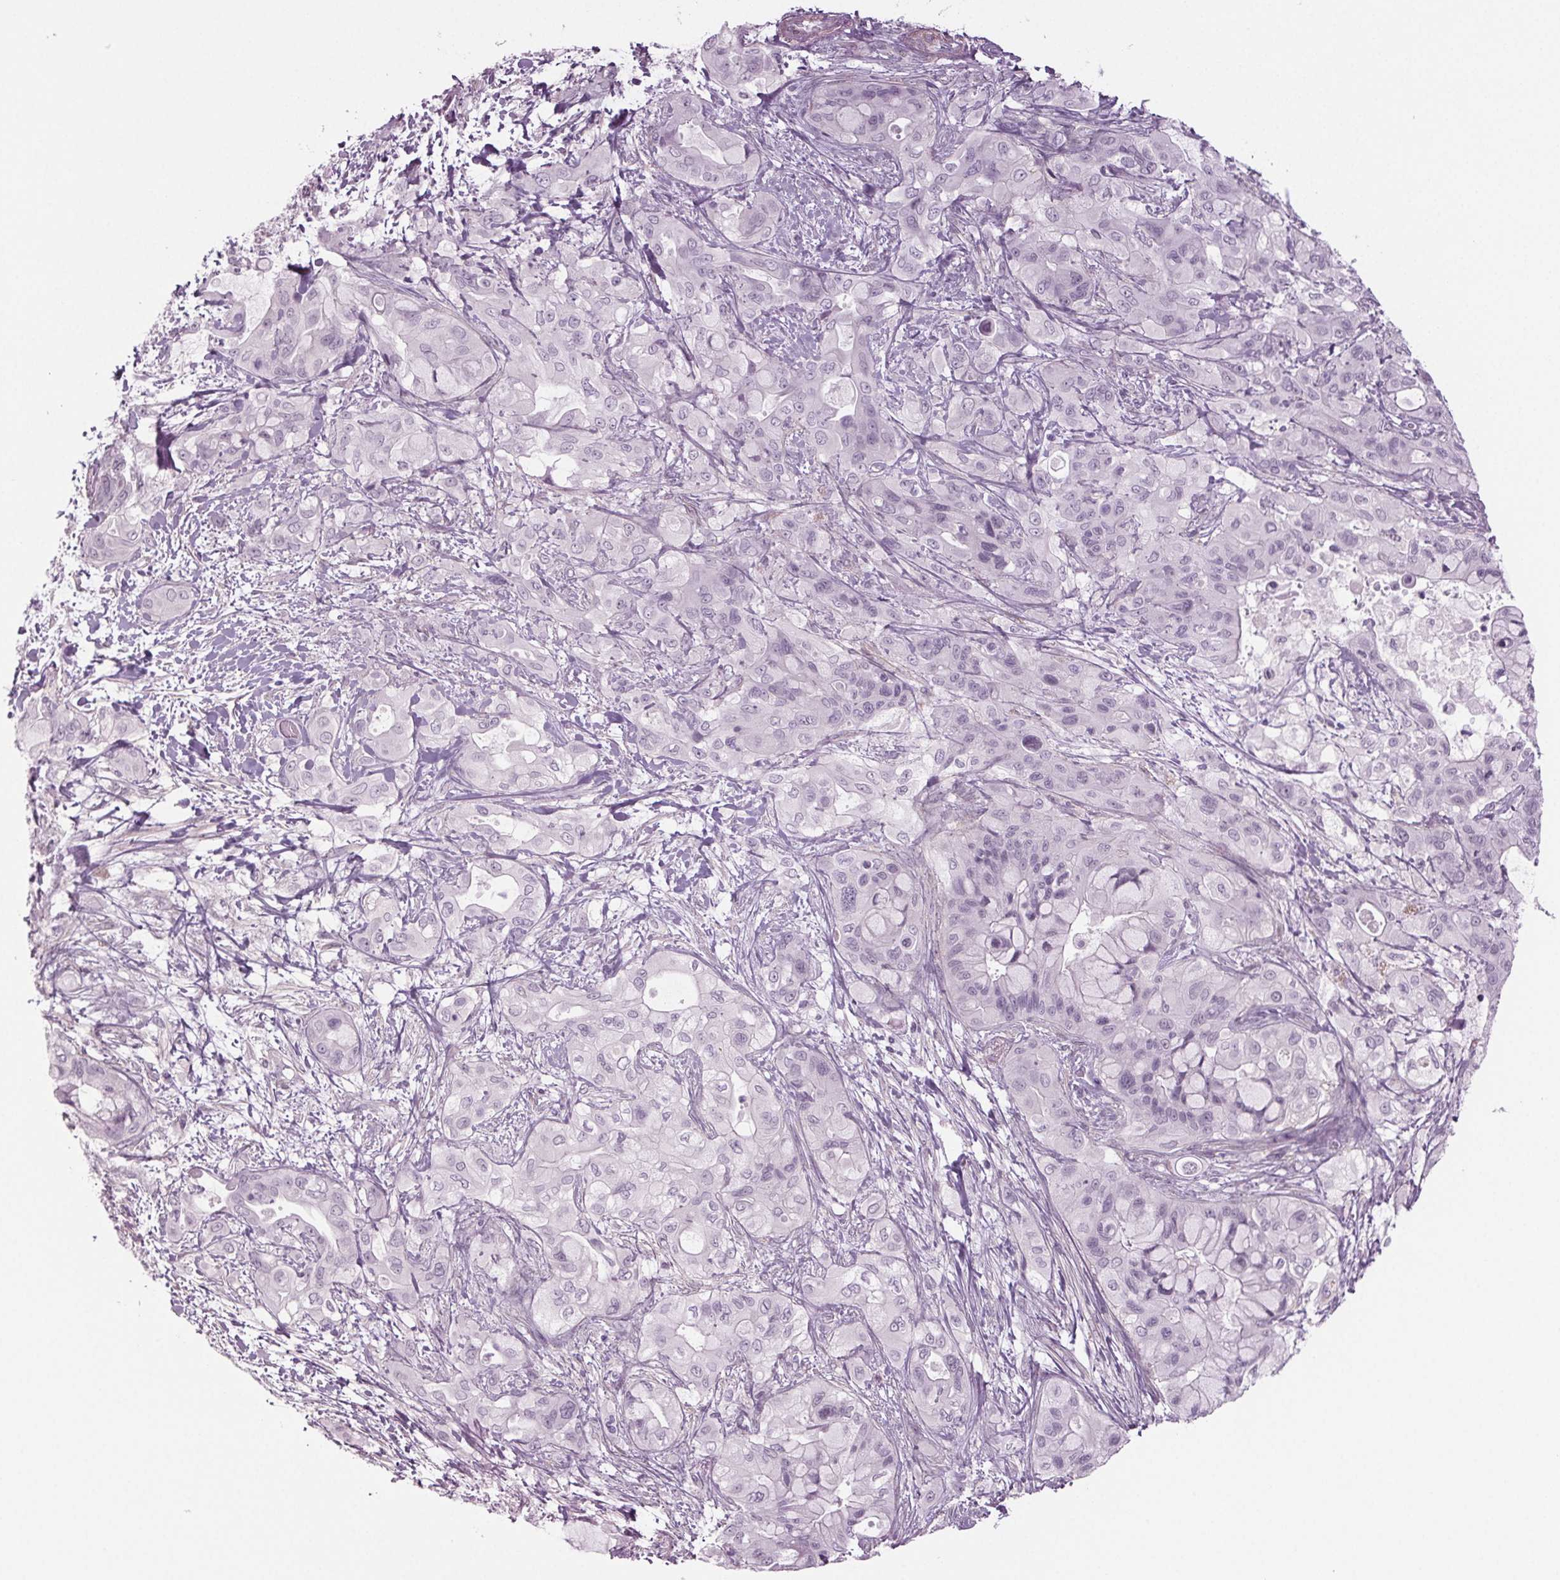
{"staining": {"intensity": "negative", "quantity": "none", "location": "none"}, "tissue": "pancreatic cancer", "cell_type": "Tumor cells", "image_type": "cancer", "snomed": [{"axis": "morphology", "description": "Adenocarcinoma, NOS"}, {"axis": "topography", "description": "Pancreas"}], "caption": "DAB (3,3'-diaminobenzidine) immunohistochemical staining of human pancreatic adenocarcinoma shows no significant expression in tumor cells.", "gene": "BHLHE22", "patient": {"sex": "male", "age": 71}}